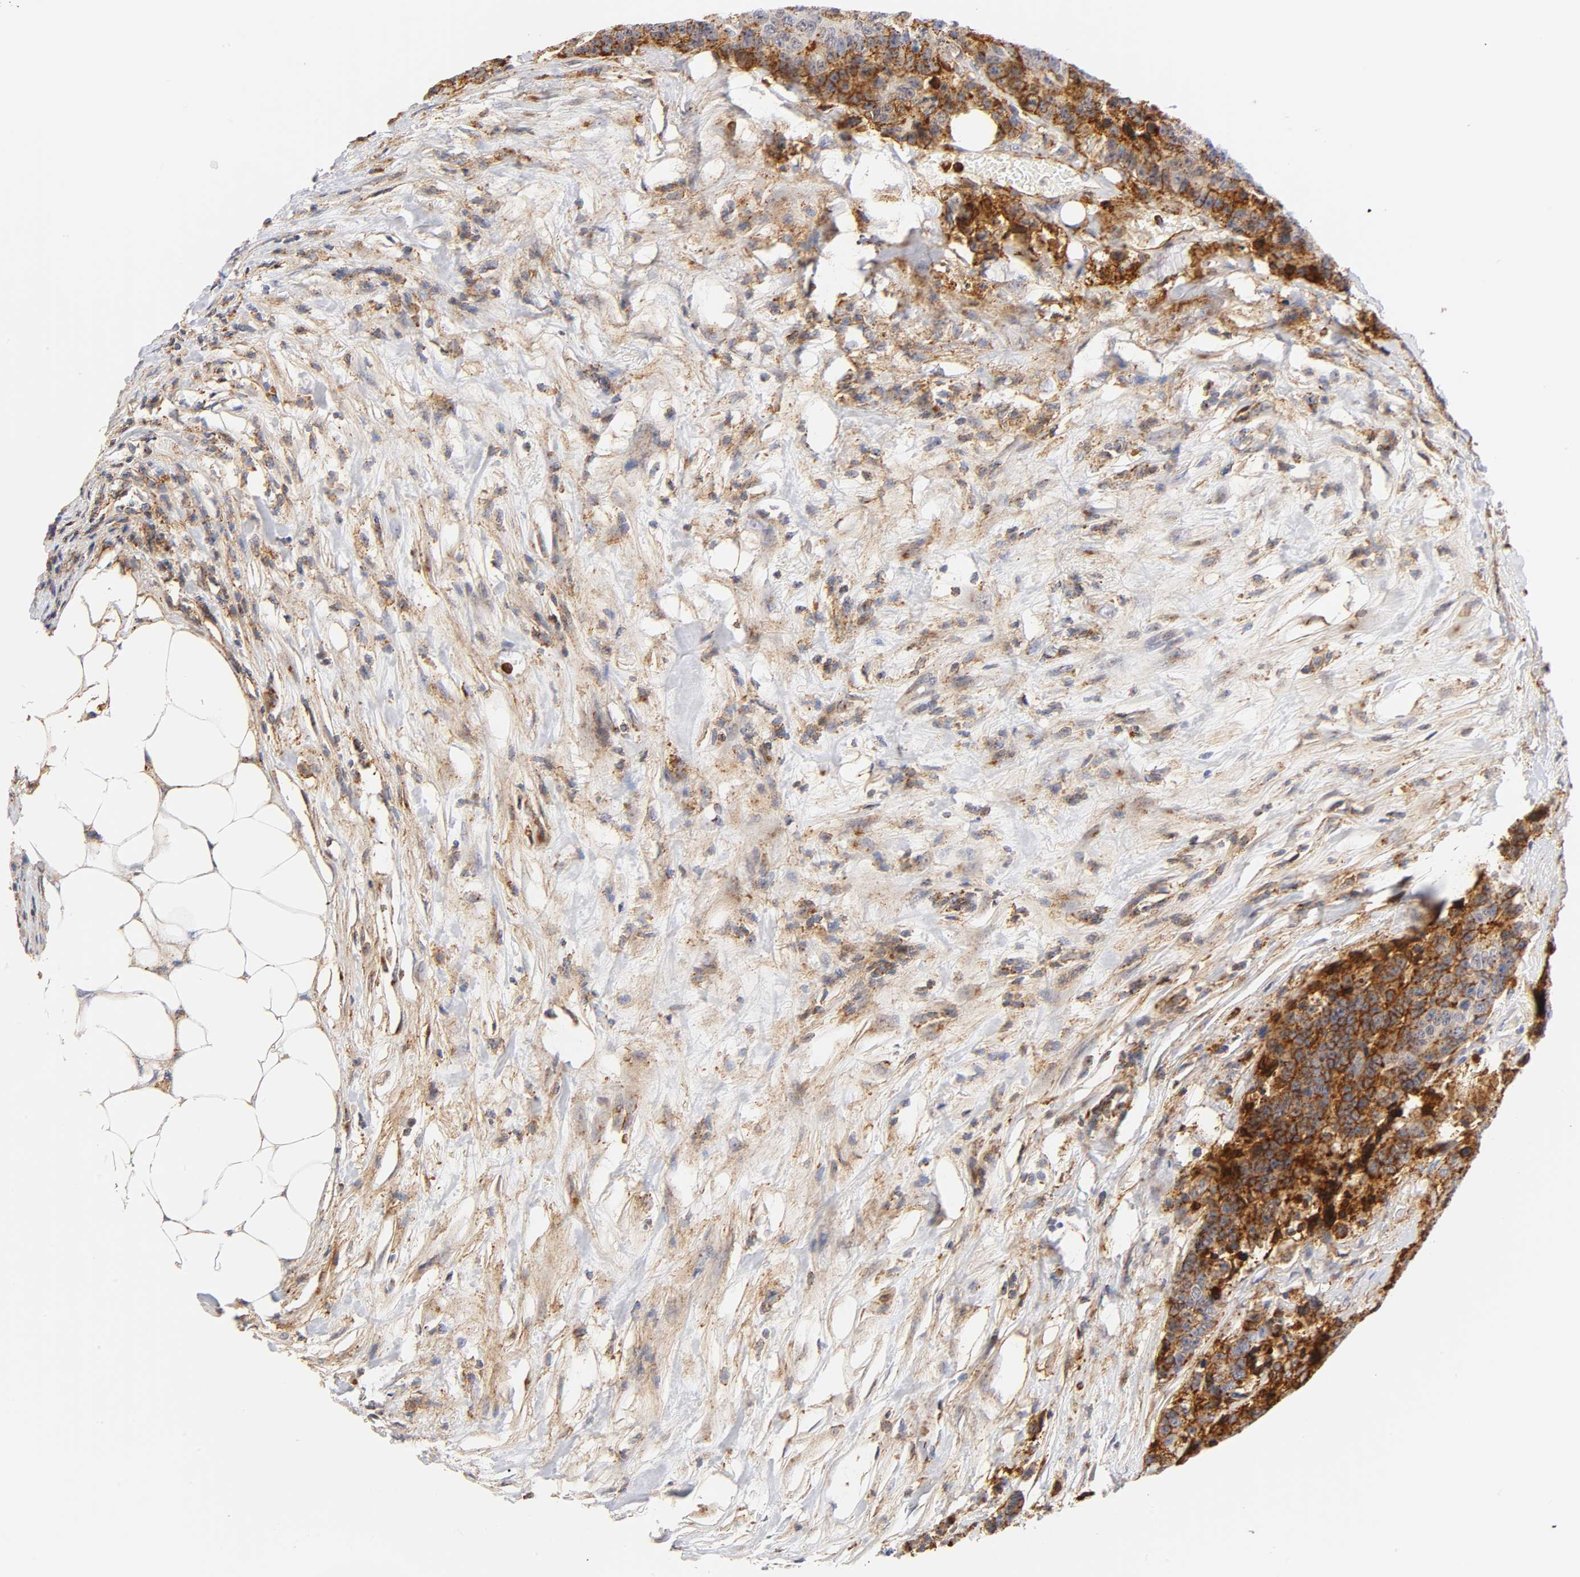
{"staining": {"intensity": "moderate", "quantity": "25%-75%", "location": "cytoplasmic/membranous"}, "tissue": "colorectal cancer", "cell_type": "Tumor cells", "image_type": "cancer", "snomed": [{"axis": "morphology", "description": "Adenocarcinoma, NOS"}, {"axis": "topography", "description": "Colon"}], "caption": "A brown stain highlights moderate cytoplasmic/membranous expression of a protein in human colorectal cancer (adenocarcinoma) tumor cells.", "gene": "ANXA7", "patient": {"sex": "female", "age": 86}}